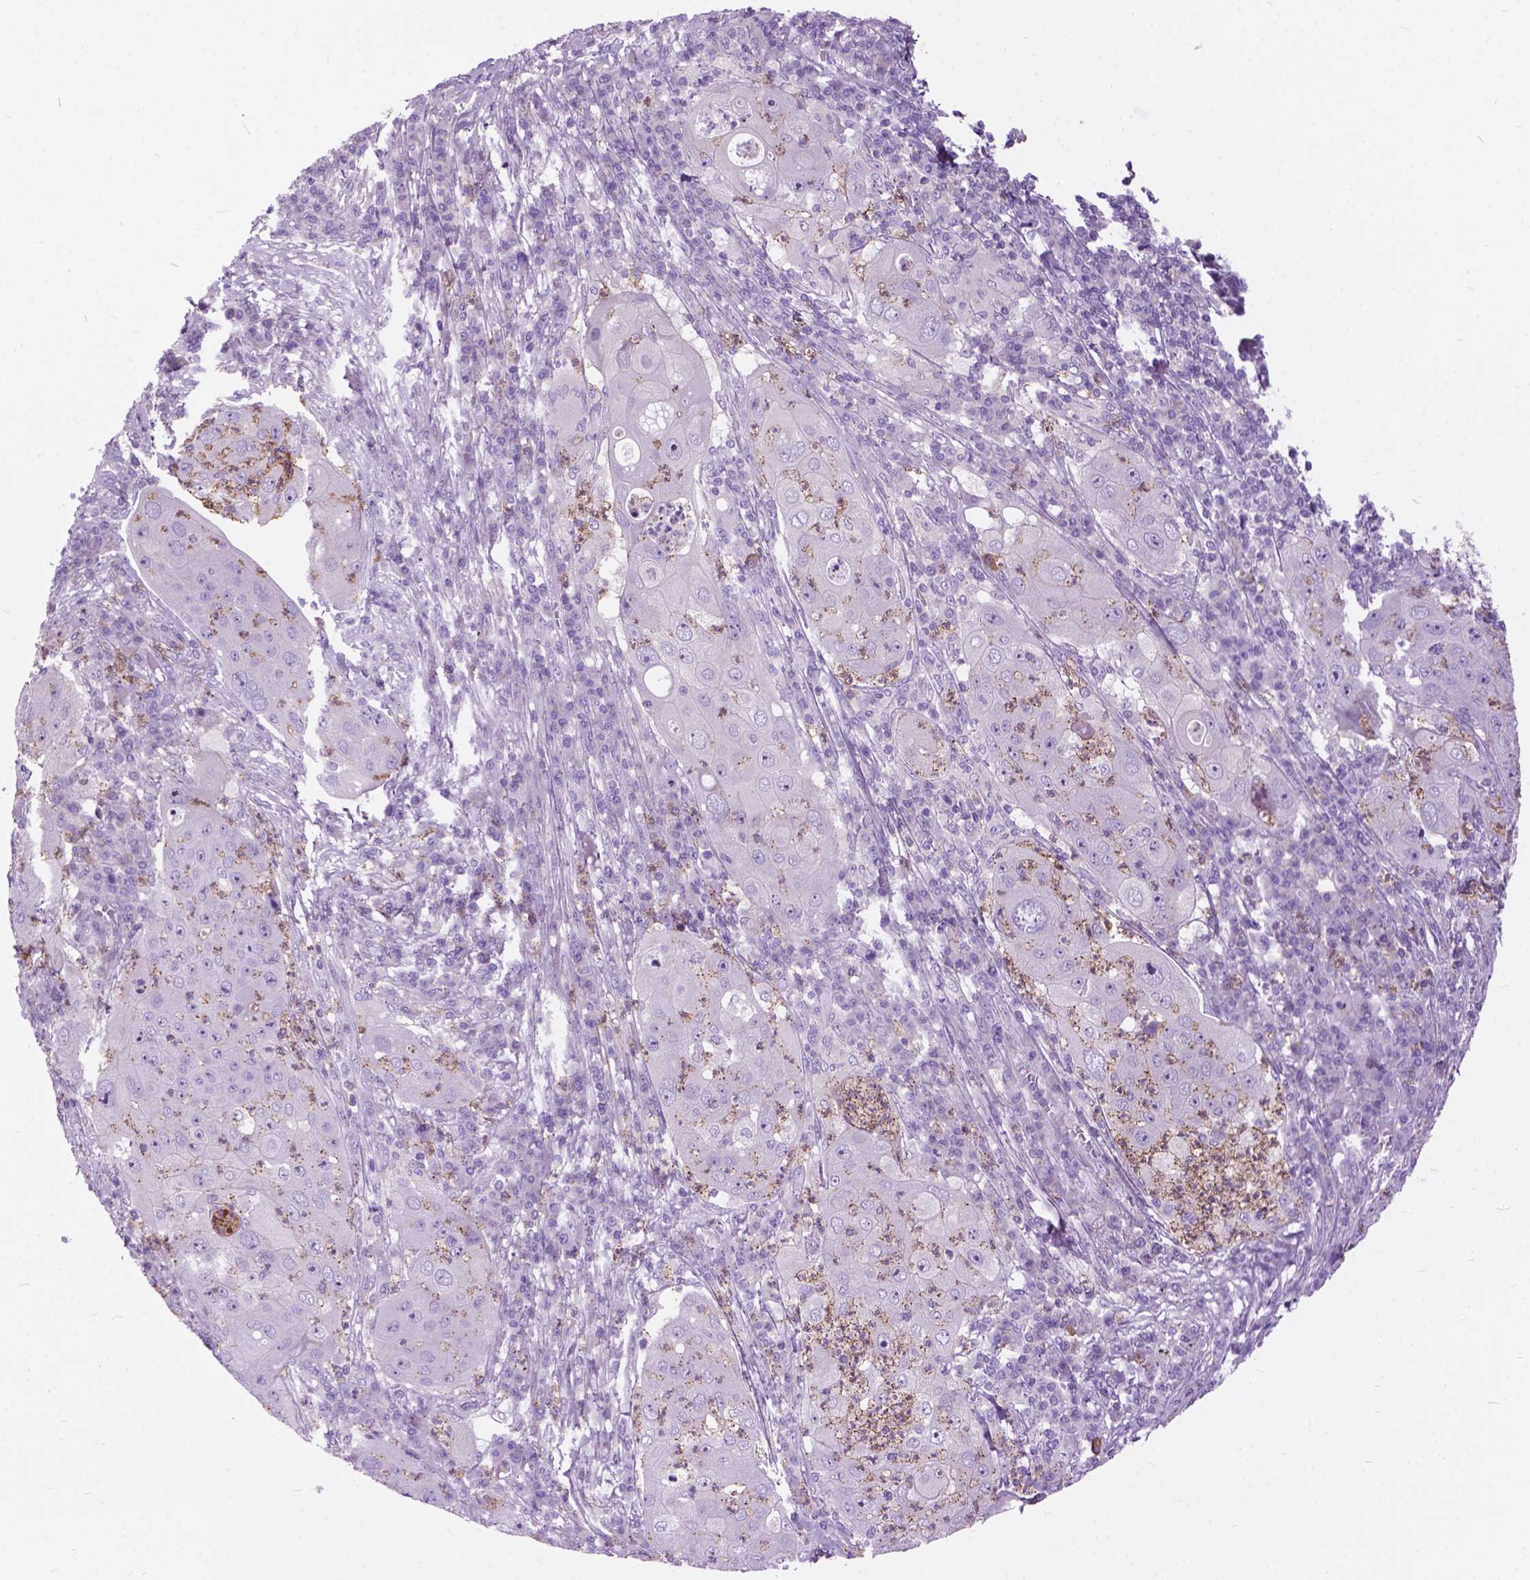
{"staining": {"intensity": "negative", "quantity": "none", "location": "none"}, "tissue": "lung cancer", "cell_type": "Tumor cells", "image_type": "cancer", "snomed": [{"axis": "morphology", "description": "Squamous cell carcinoma, NOS"}, {"axis": "topography", "description": "Lung"}], "caption": "Tumor cells show no significant staining in lung squamous cell carcinoma.", "gene": "PRR35", "patient": {"sex": "female", "age": 59}}